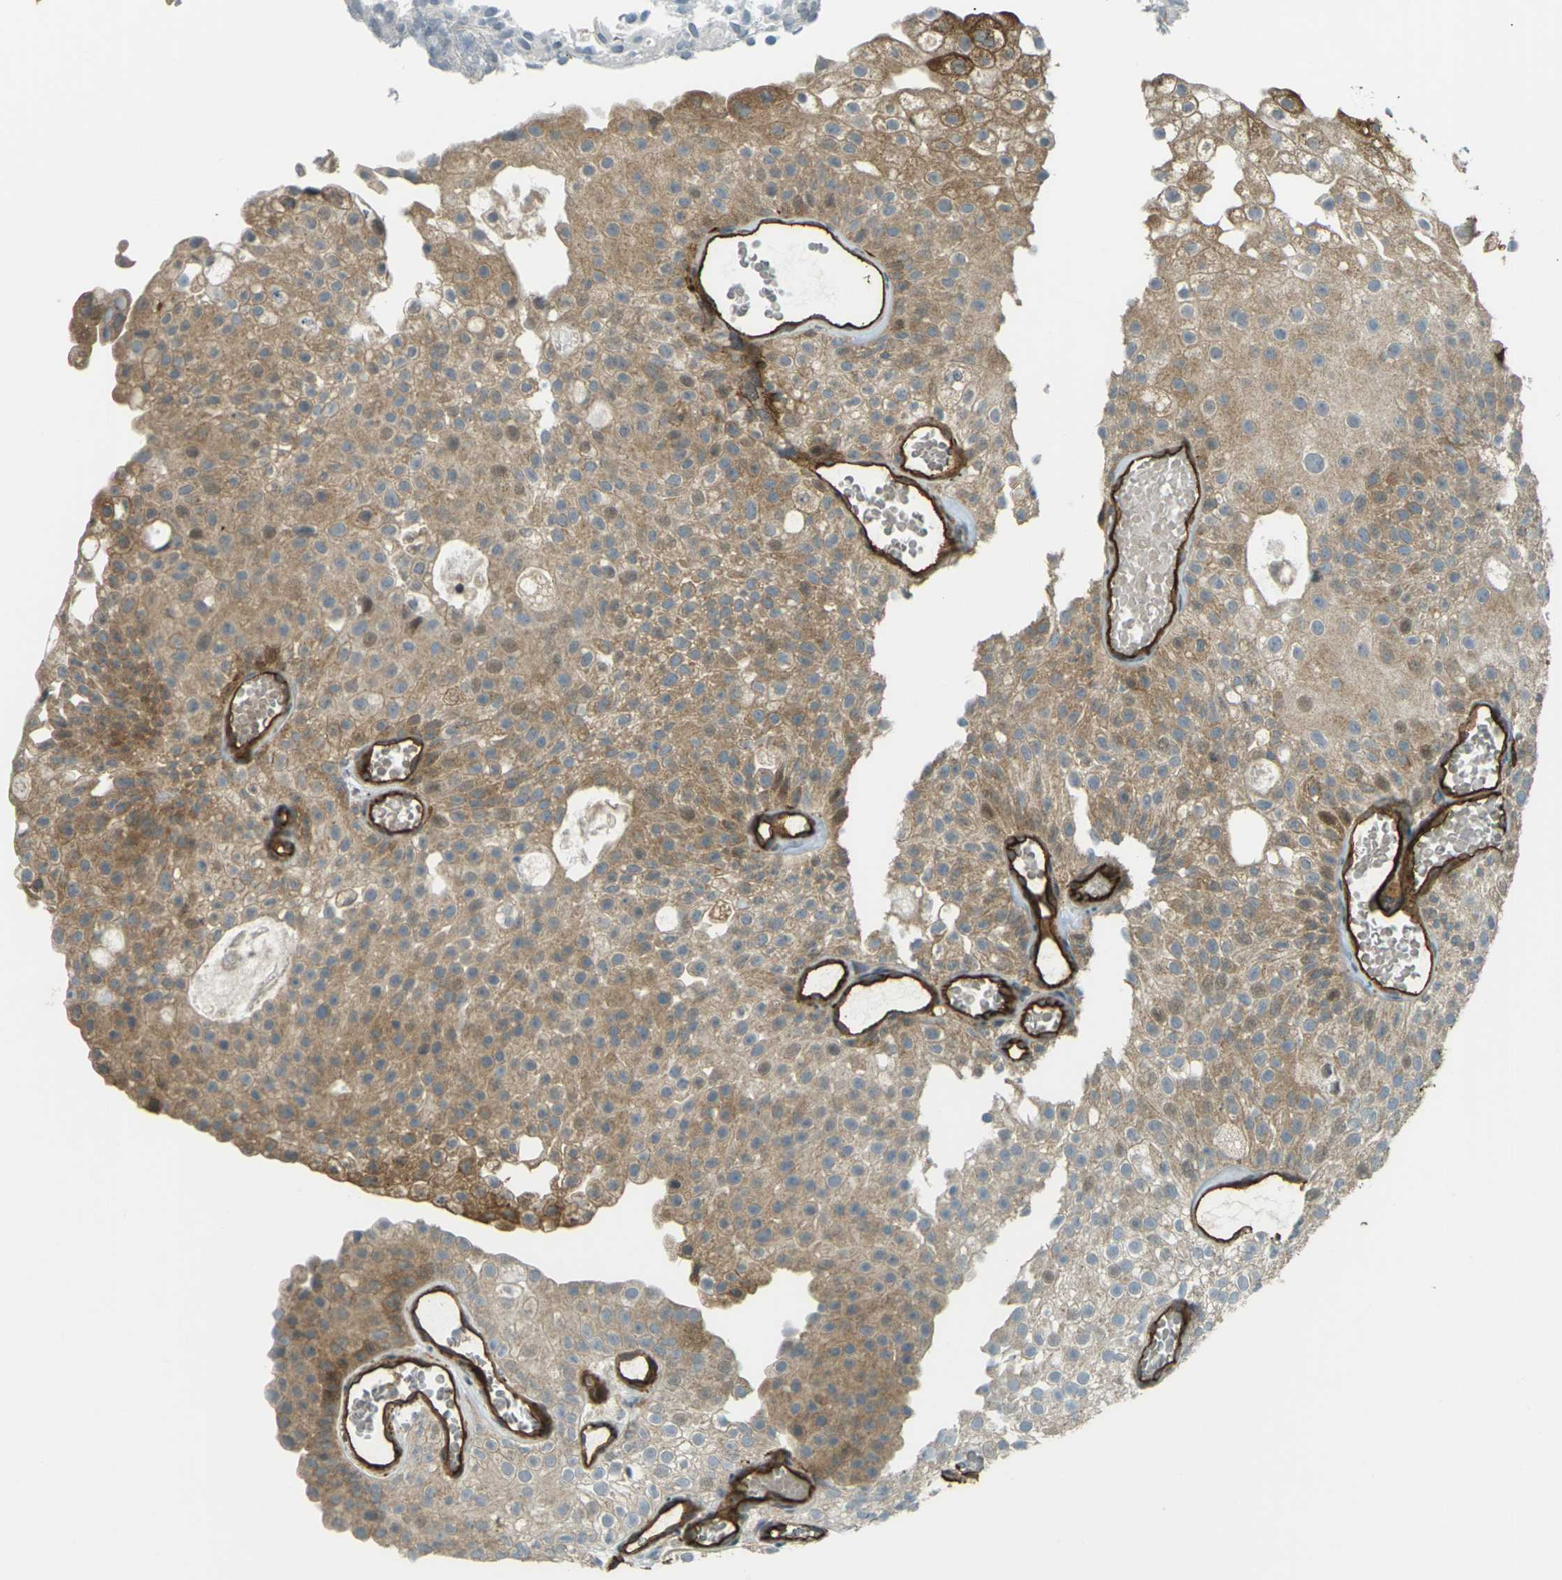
{"staining": {"intensity": "moderate", "quantity": ">75%", "location": "cytoplasmic/membranous"}, "tissue": "urothelial cancer", "cell_type": "Tumor cells", "image_type": "cancer", "snomed": [{"axis": "morphology", "description": "Urothelial carcinoma, Low grade"}, {"axis": "topography", "description": "Urinary bladder"}], "caption": "Urothelial cancer tissue shows moderate cytoplasmic/membranous expression in about >75% of tumor cells, visualized by immunohistochemistry.", "gene": "S1PR1", "patient": {"sex": "male", "age": 78}}